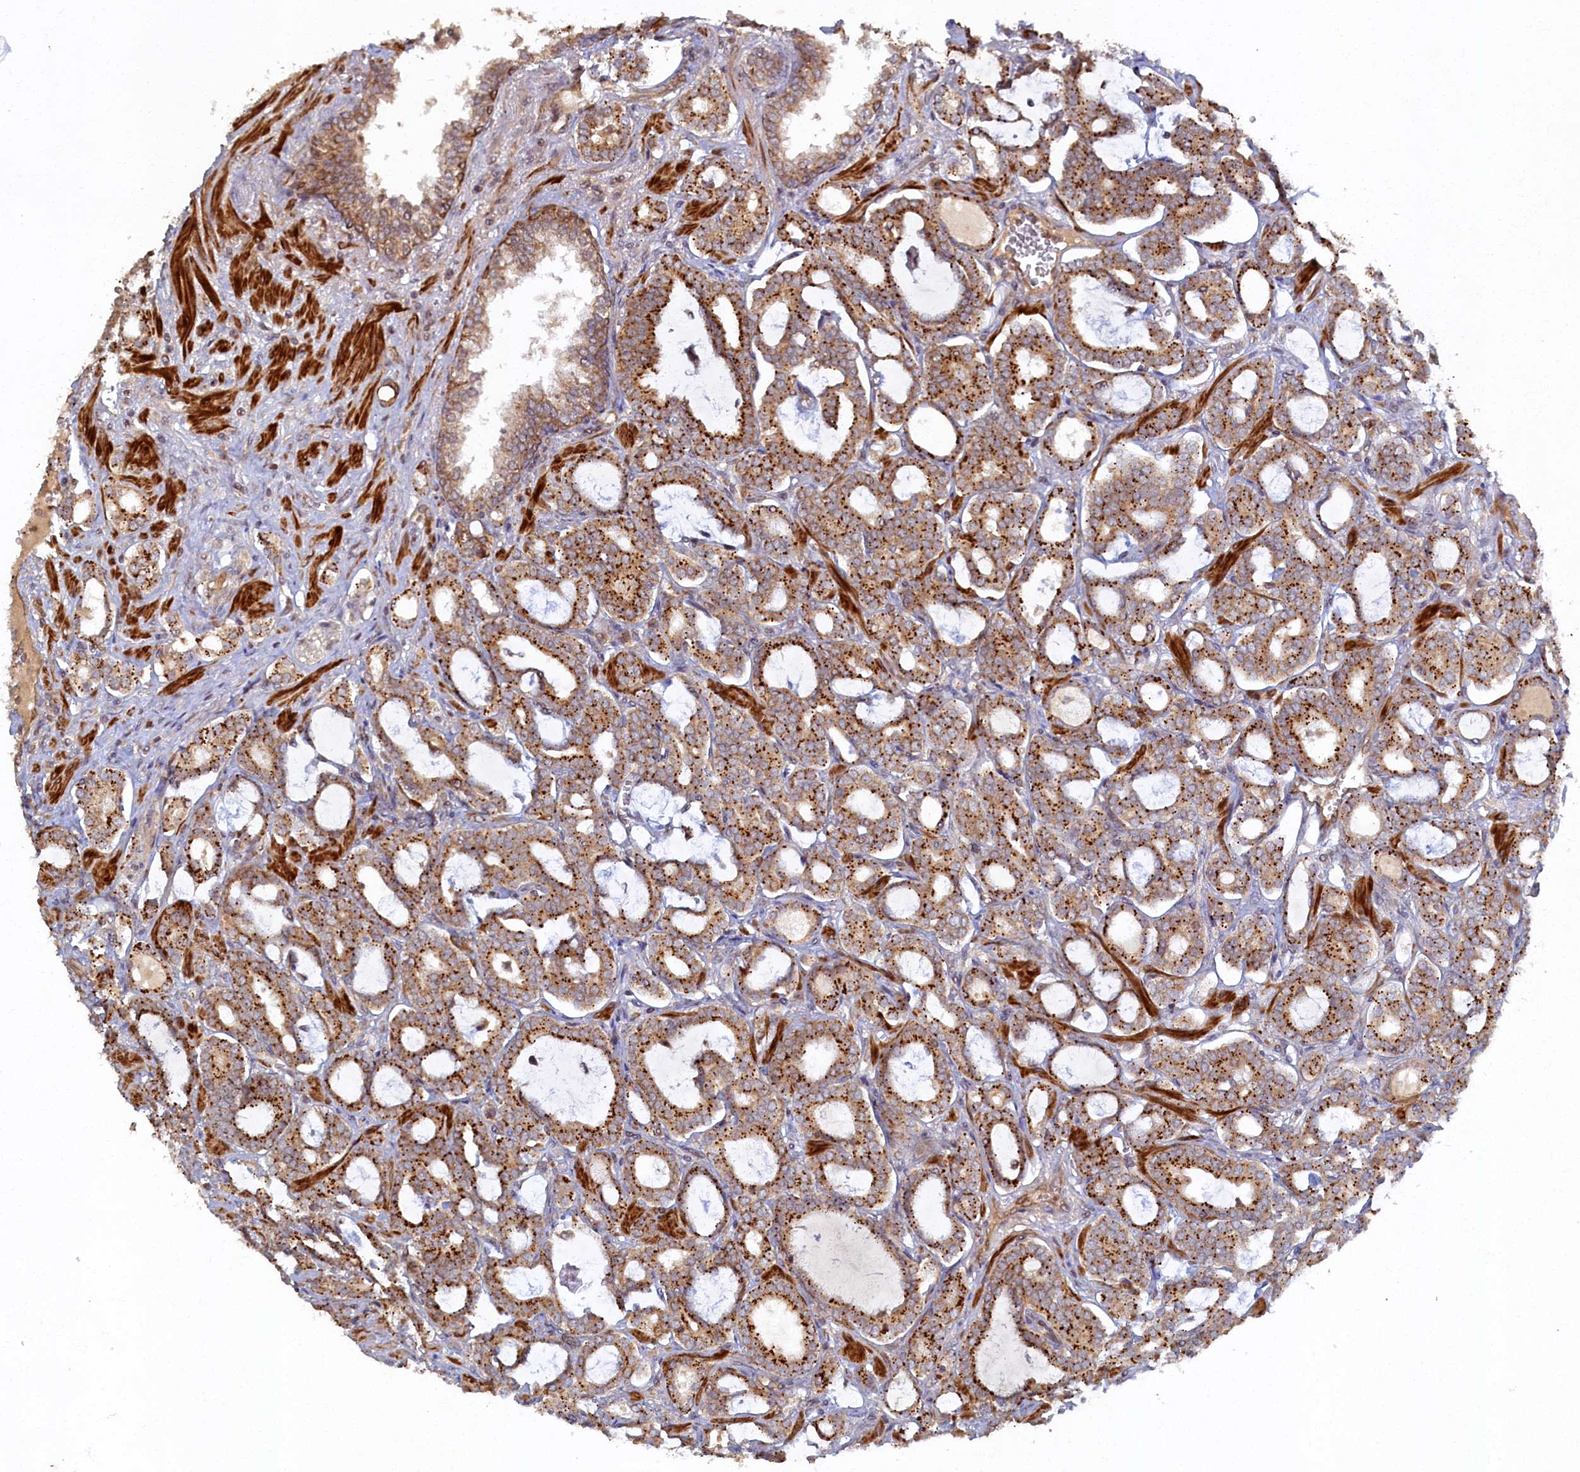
{"staining": {"intensity": "moderate", "quantity": ">75%", "location": "cytoplasmic/membranous"}, "tissue": "prostate cancer", "cell_type": "Tumor cells", "image_type": "cancer", "snomed": [{"axis": "morphology", "description": "Adenocarcinoma, High grade"}, {"axis": "topography", "description": "Prostate and seminal vesicle, NOS"}], "caption": "Prostate cancer stained with DAB (3,3'-diaminobenzidine) IHC displays medium levels of moderate cytoplasmic/membranous expression in about >75% of tumor cells.", "gene": "CEP20", "patient": {"sex": "male", "age": 67}}